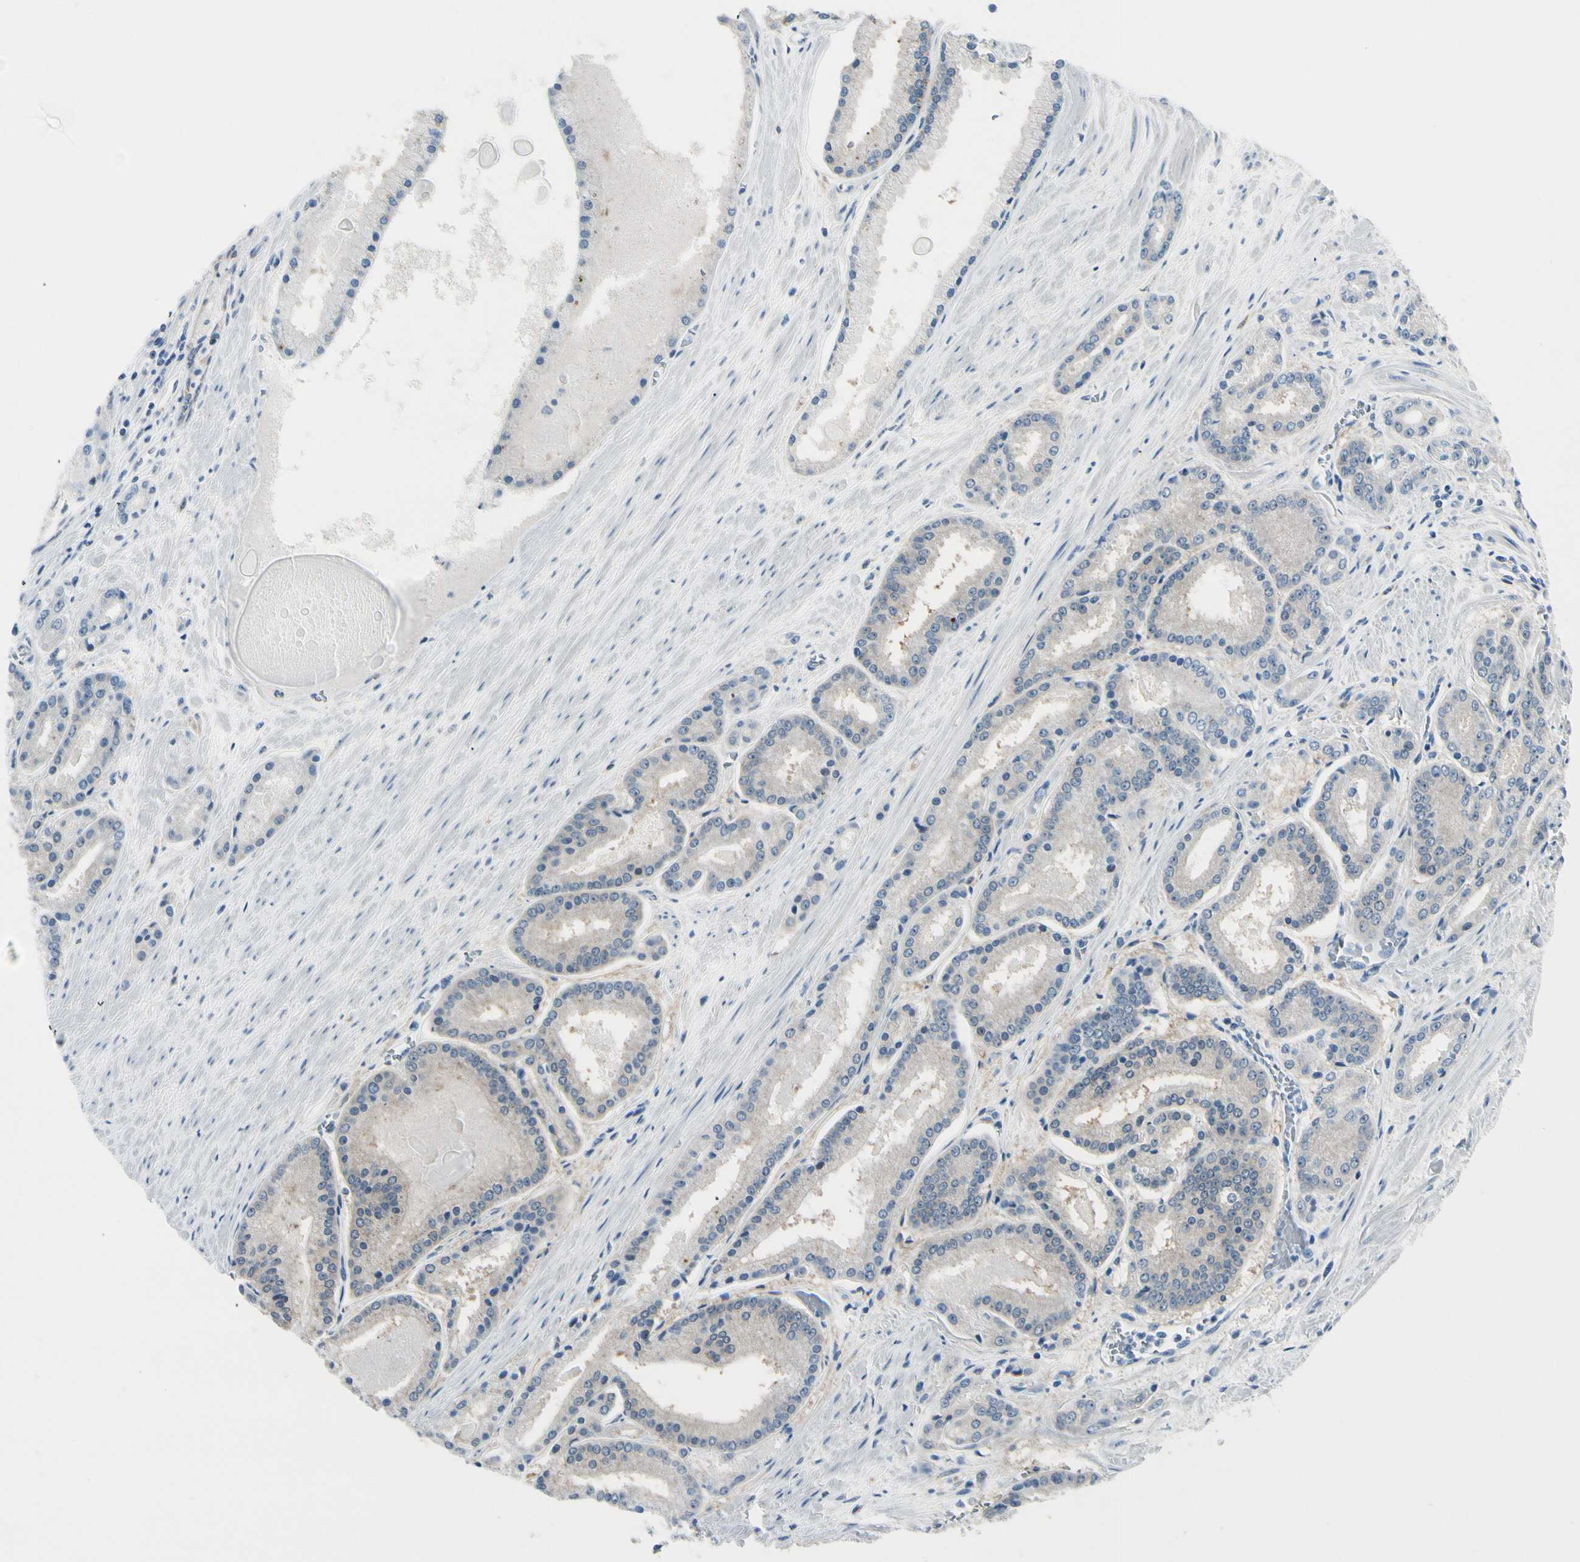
{"staining": {"intensity": "negative", "quantity": "none", "location": "none"}, "tissue": "prostate cancer", "cell_type": "Tumor cells", "image_type": "cancer", "snomed": [{"axis": "morphology", "description": "Adenocarcinoma, Low grade"}, {"axis": "topography", "description": "Prostate"}], "caption": "Immunohistochemistry (IHC) micrograph of neoplastic tissue: low-grade adenocarcinoma (prostate) stained with DAB demonstrates no significant protein expression in tumor cells.", "gene": "PEBP1", "patient": {"sex": "male", "age": 59}}